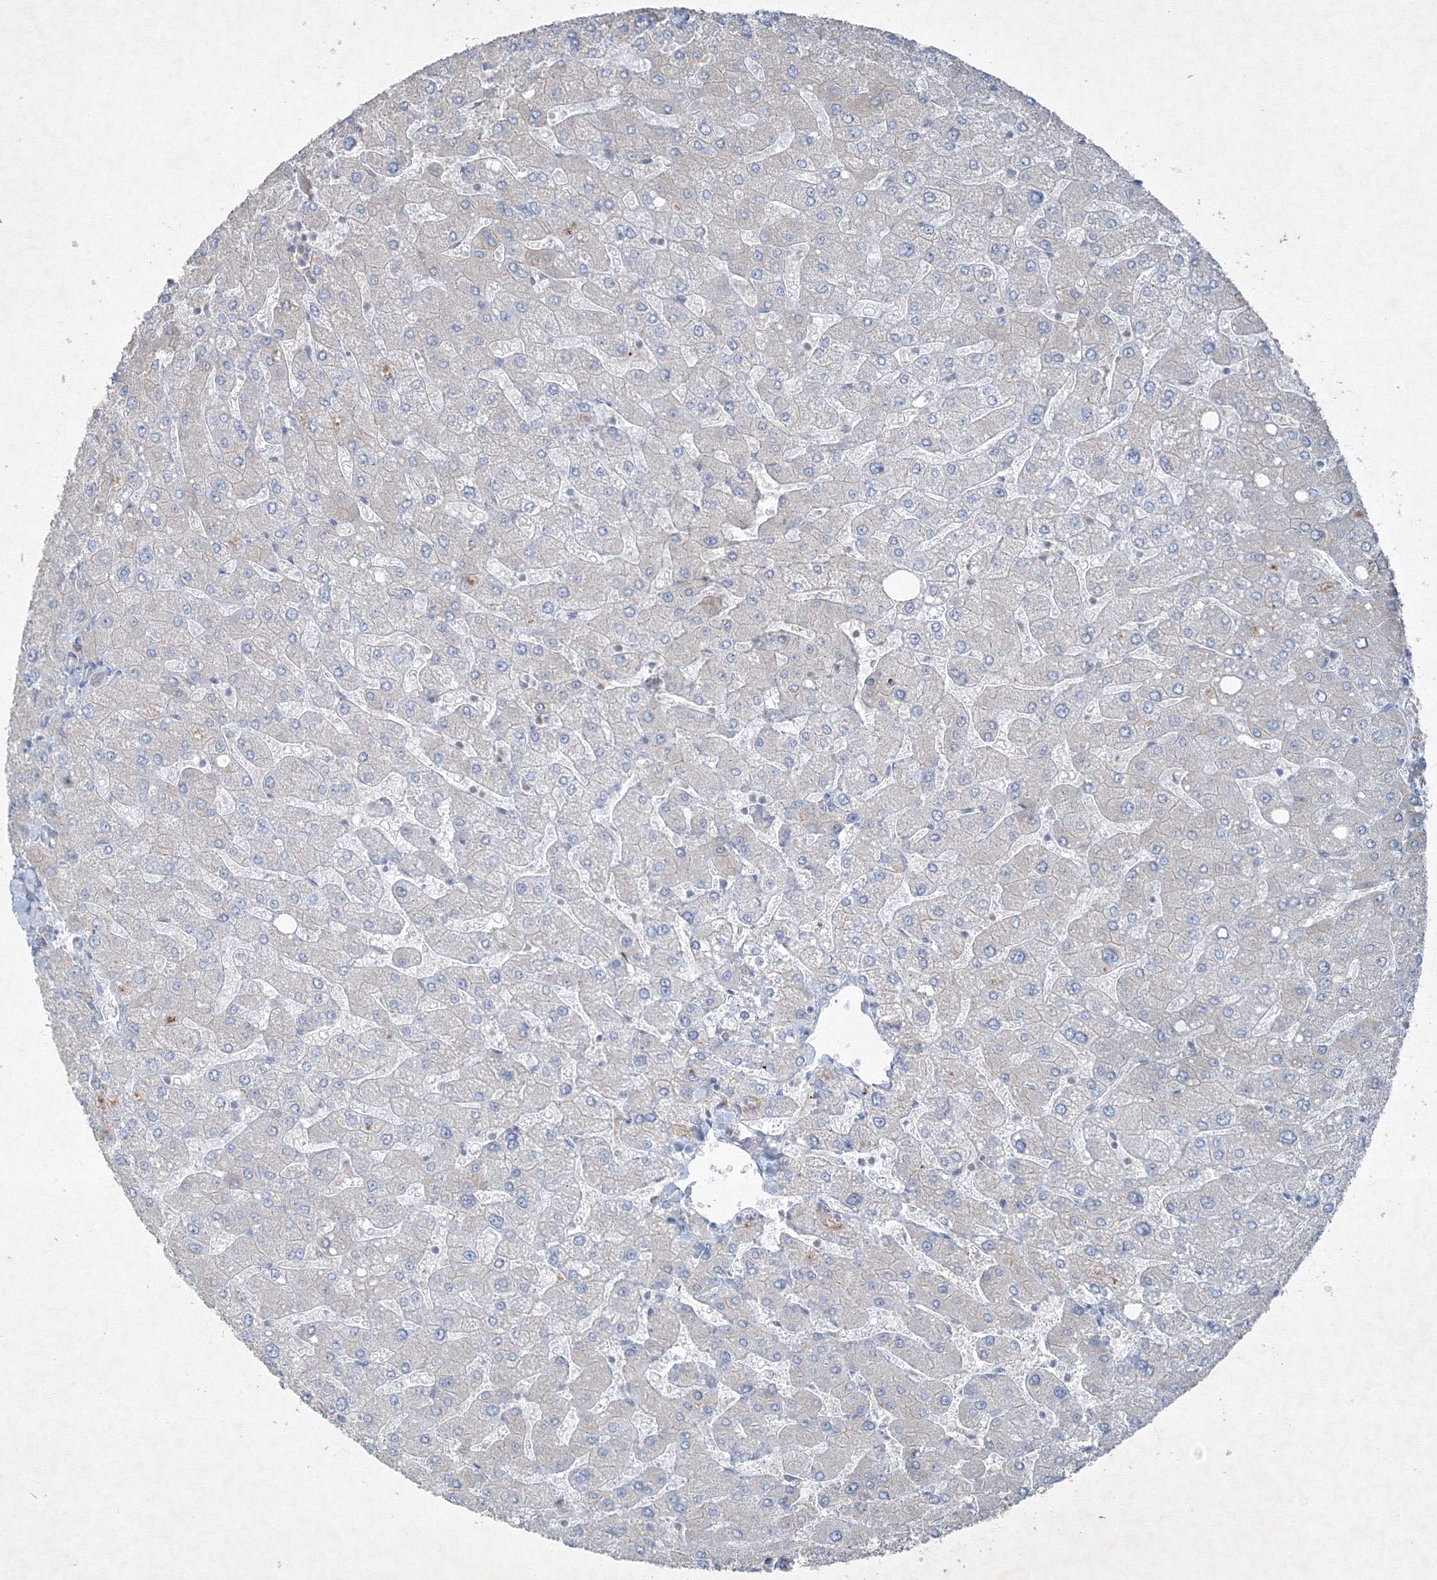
{"staining": {"intensity": "weak", "quantity": ">75%", "location": "cytoplasmic/membranous"}, "tissue": "liver", "cell_type": "Cholangiocytes", "image_type": "normal", "snomed": [{"axis": "morphology", "description": "Normal tissue, NOS"}, {"axis": "topography", "description": "Liver"}], "caption": "Liver stained for a protein (brown) reveals weak cytoplasmic/membranous positive positivity in approximately >75% of cholangiocytes.", "gene": "IFNAR1", "patient": {"sex": "male", "age": 55}}